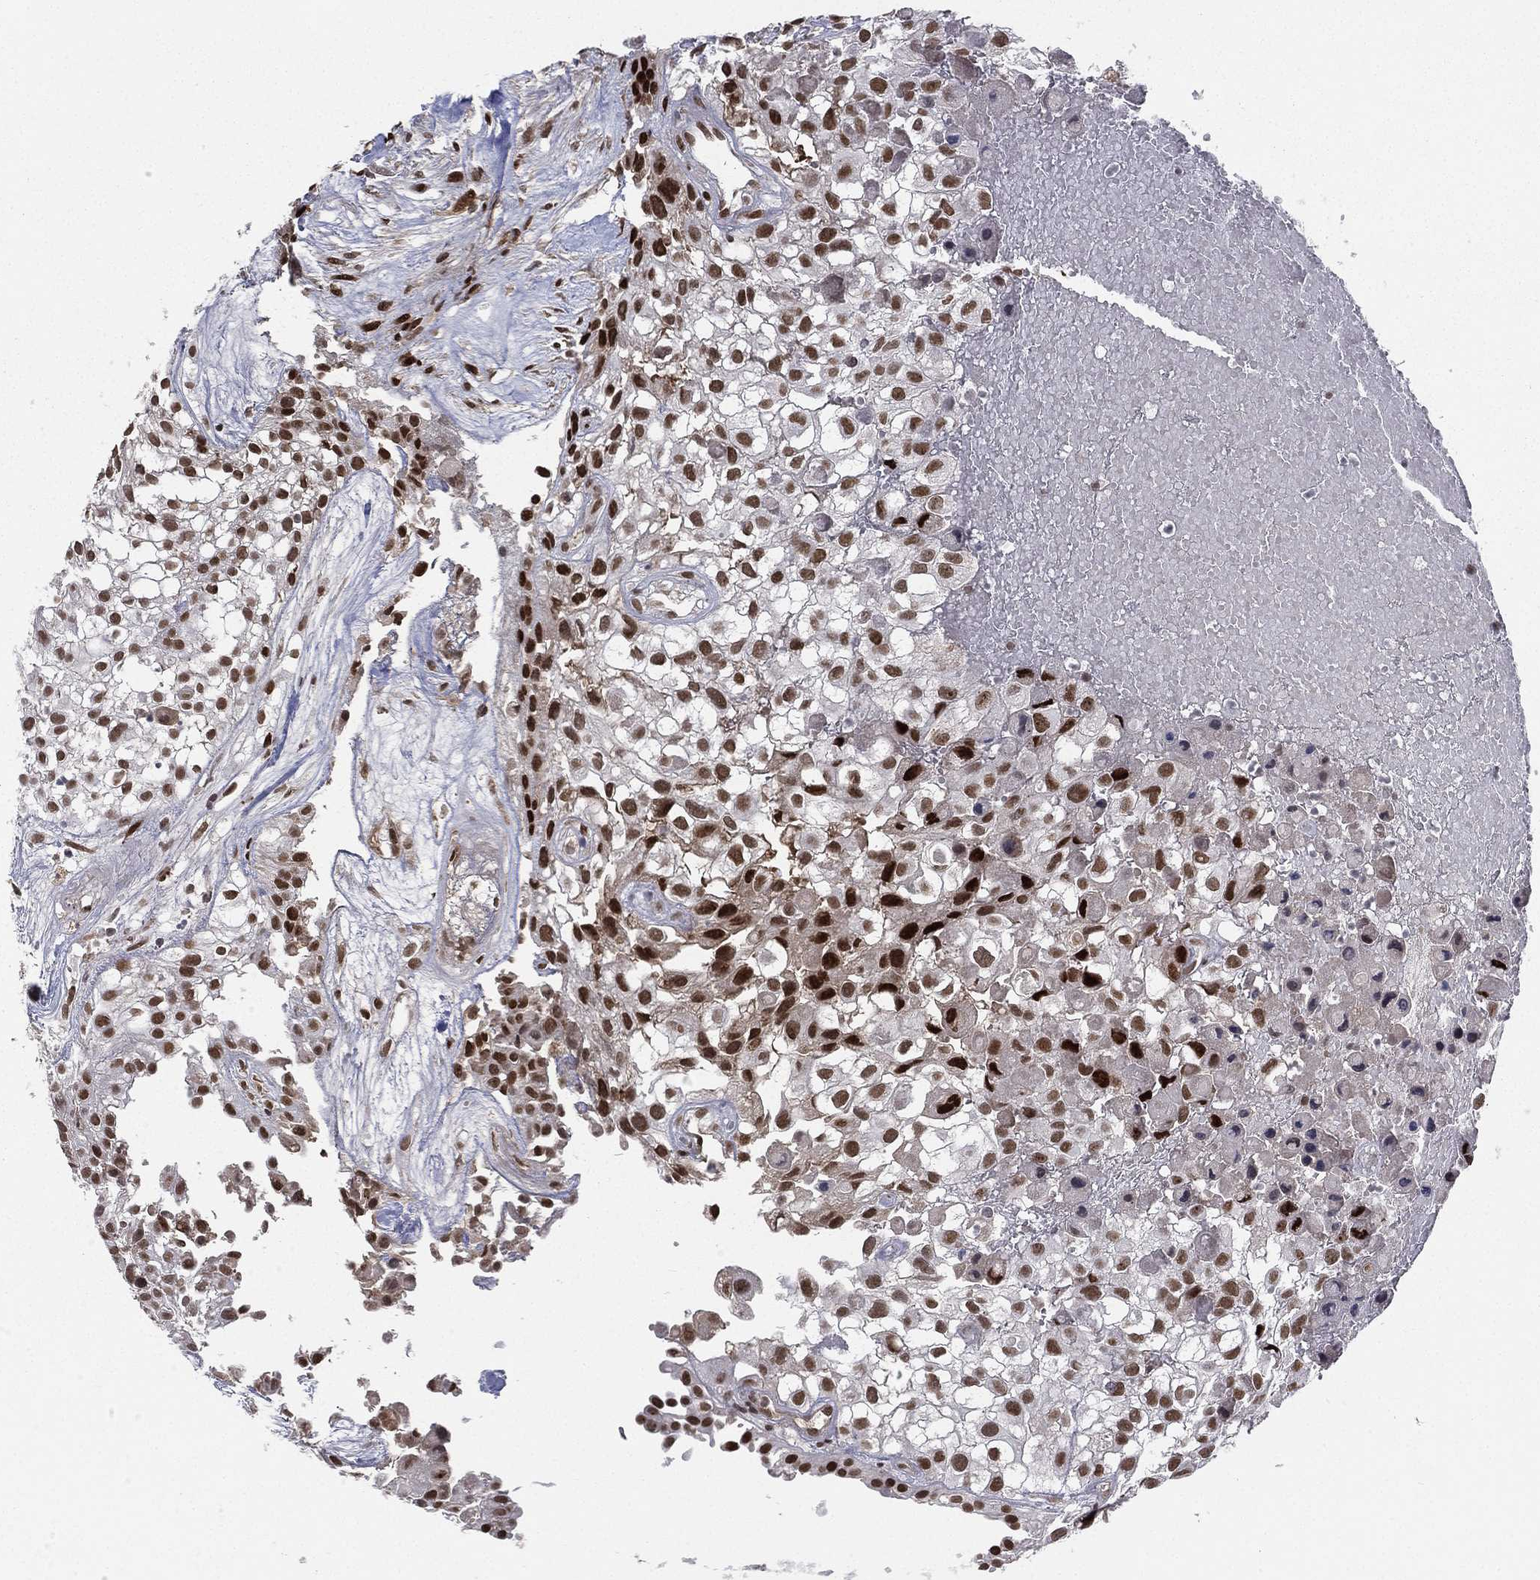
{"staining": {"intensity": "strong", "quantity": ">75%", "location": "nuclear"}, "tissue": "urothelial cancer", "cell_type": "Tumor cells", "image_type": "cancer", "snomed": [{"axis": "morphology", "description": "Urothelial carcinoma, High grade"}, {"axis": "topography", "description": "Urinary bladder"}], "caption": "Immunohistochemistry (IHC) of urothelial carcinoma (high-grade) shows high levels of strong nuclear expression in about >75% of tumor cells. The staining was performed using DAB (3,3'-diaminobenzidine) to visualize the protein expression in brown, while the nuclei were stained in blue with hematoxylin (Magnification: 20x).", "gene": "RTF1", "patient": {"sex": "male", "age": 56}}